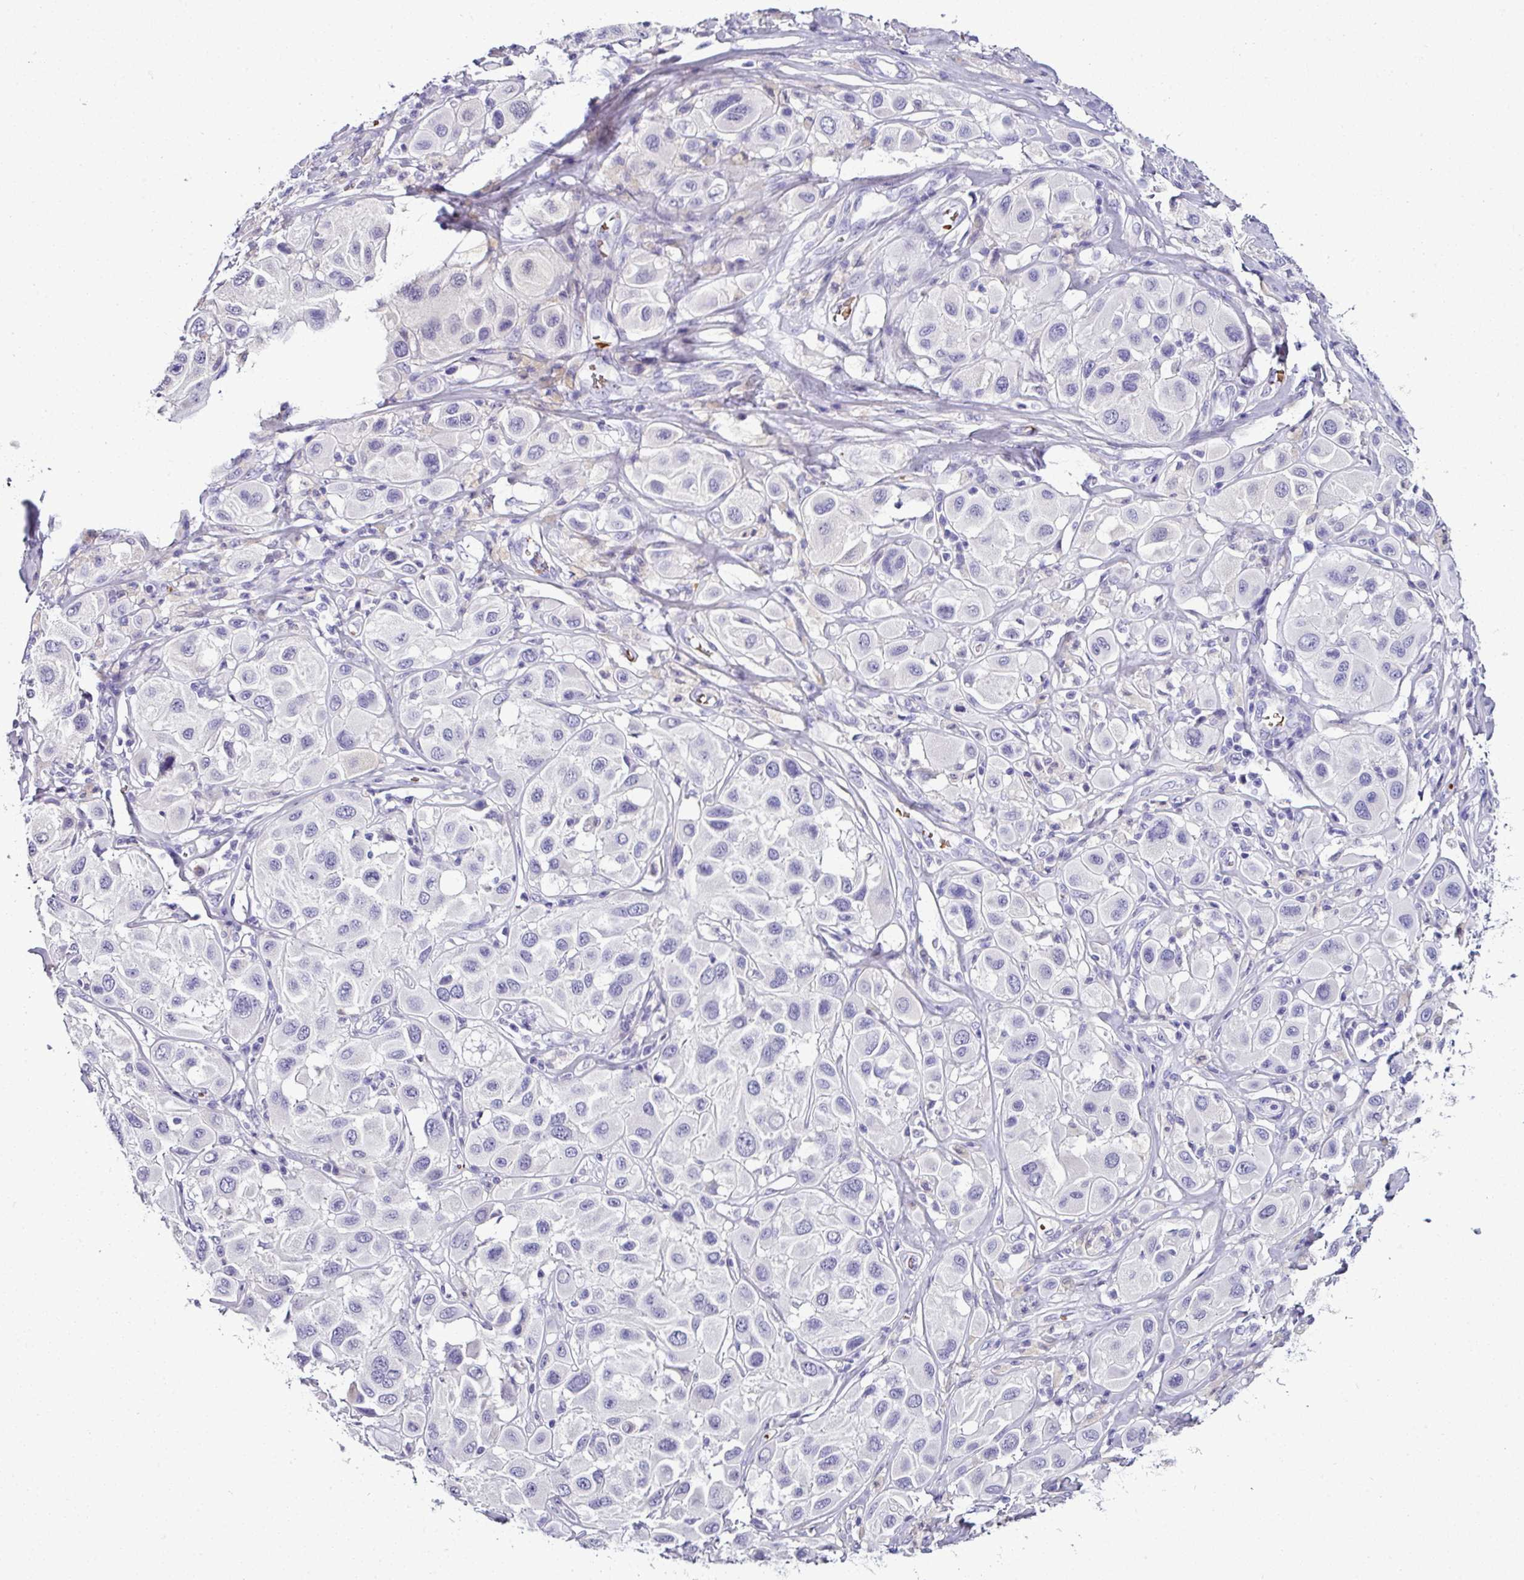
{"staining": {"intensity": "negative", "quantity": "none", "location": "none"}, "tissue": "melanoma", "cell_type": "Tumor cells", "image_type": "cancer", "snomed": [{"axis": "morphology", "description": "Malignant melanoma, Metastatic site"}, {"axis": "topography", "description": "Skin"}], "caption": "The IHC micrograph has no significant expression in tumor cells of malignant melanoma (metastatic site) tissue.", "gene": "NAPSA", "patient": {"sex": "male", "age": 41}}